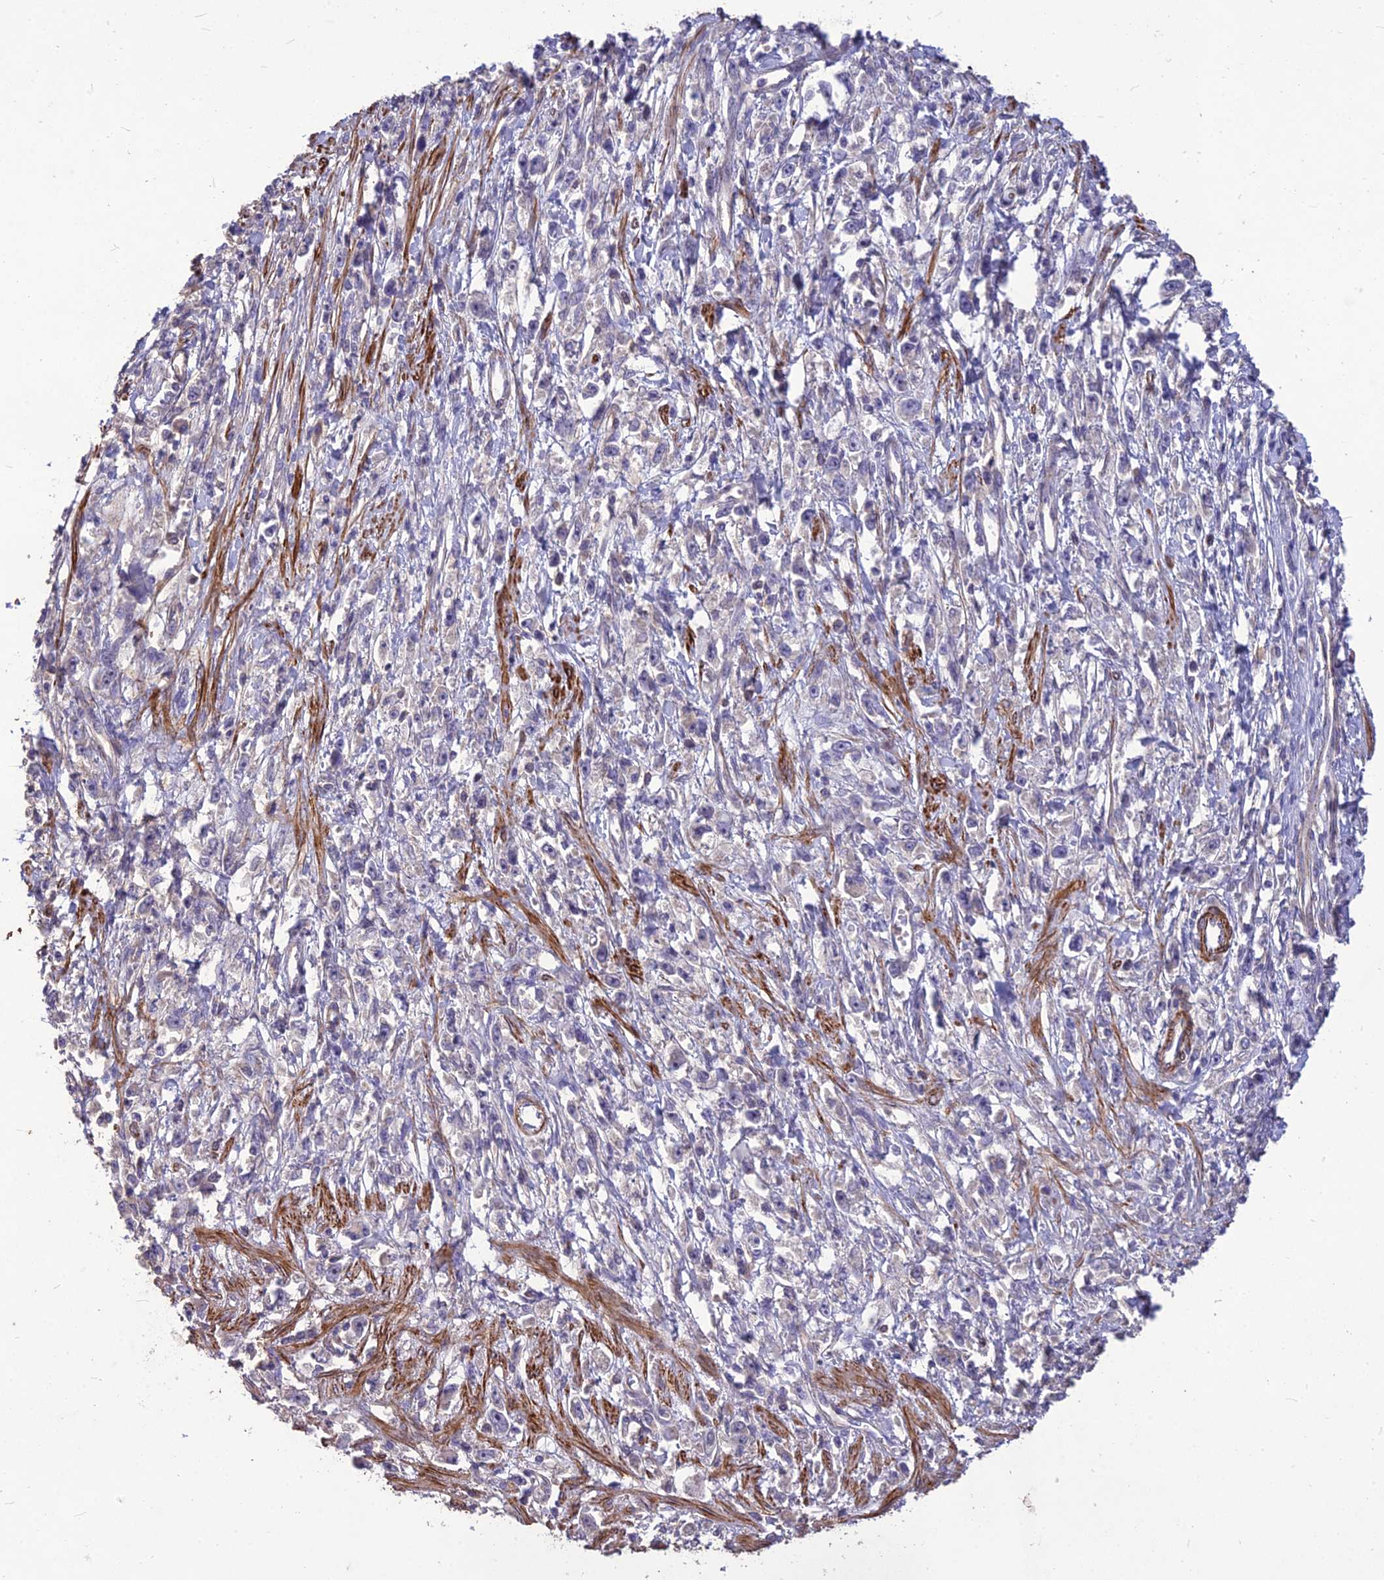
{"staining": {"intensity": "negative", "quantity": "none", "location": "none"}, "tissue": "stomach cancer", "cell_type": "Tumor cells", "image_type": "cancer", "snomed": [{"axis": "morphology", "description": "Adenocarcinoma, NOS"}, {"axis": "topography", "description": "Stomach"}], "caption": "DAB (3,3'-diaminobenzidine) immunohistochemical staining of stomach cancer (adenocarcinoma) shows no significant expression in tumor cells. Nuclei are stained in blue.", "gene": "CLUH", "patient": {"sex": "female", "age": 59}}